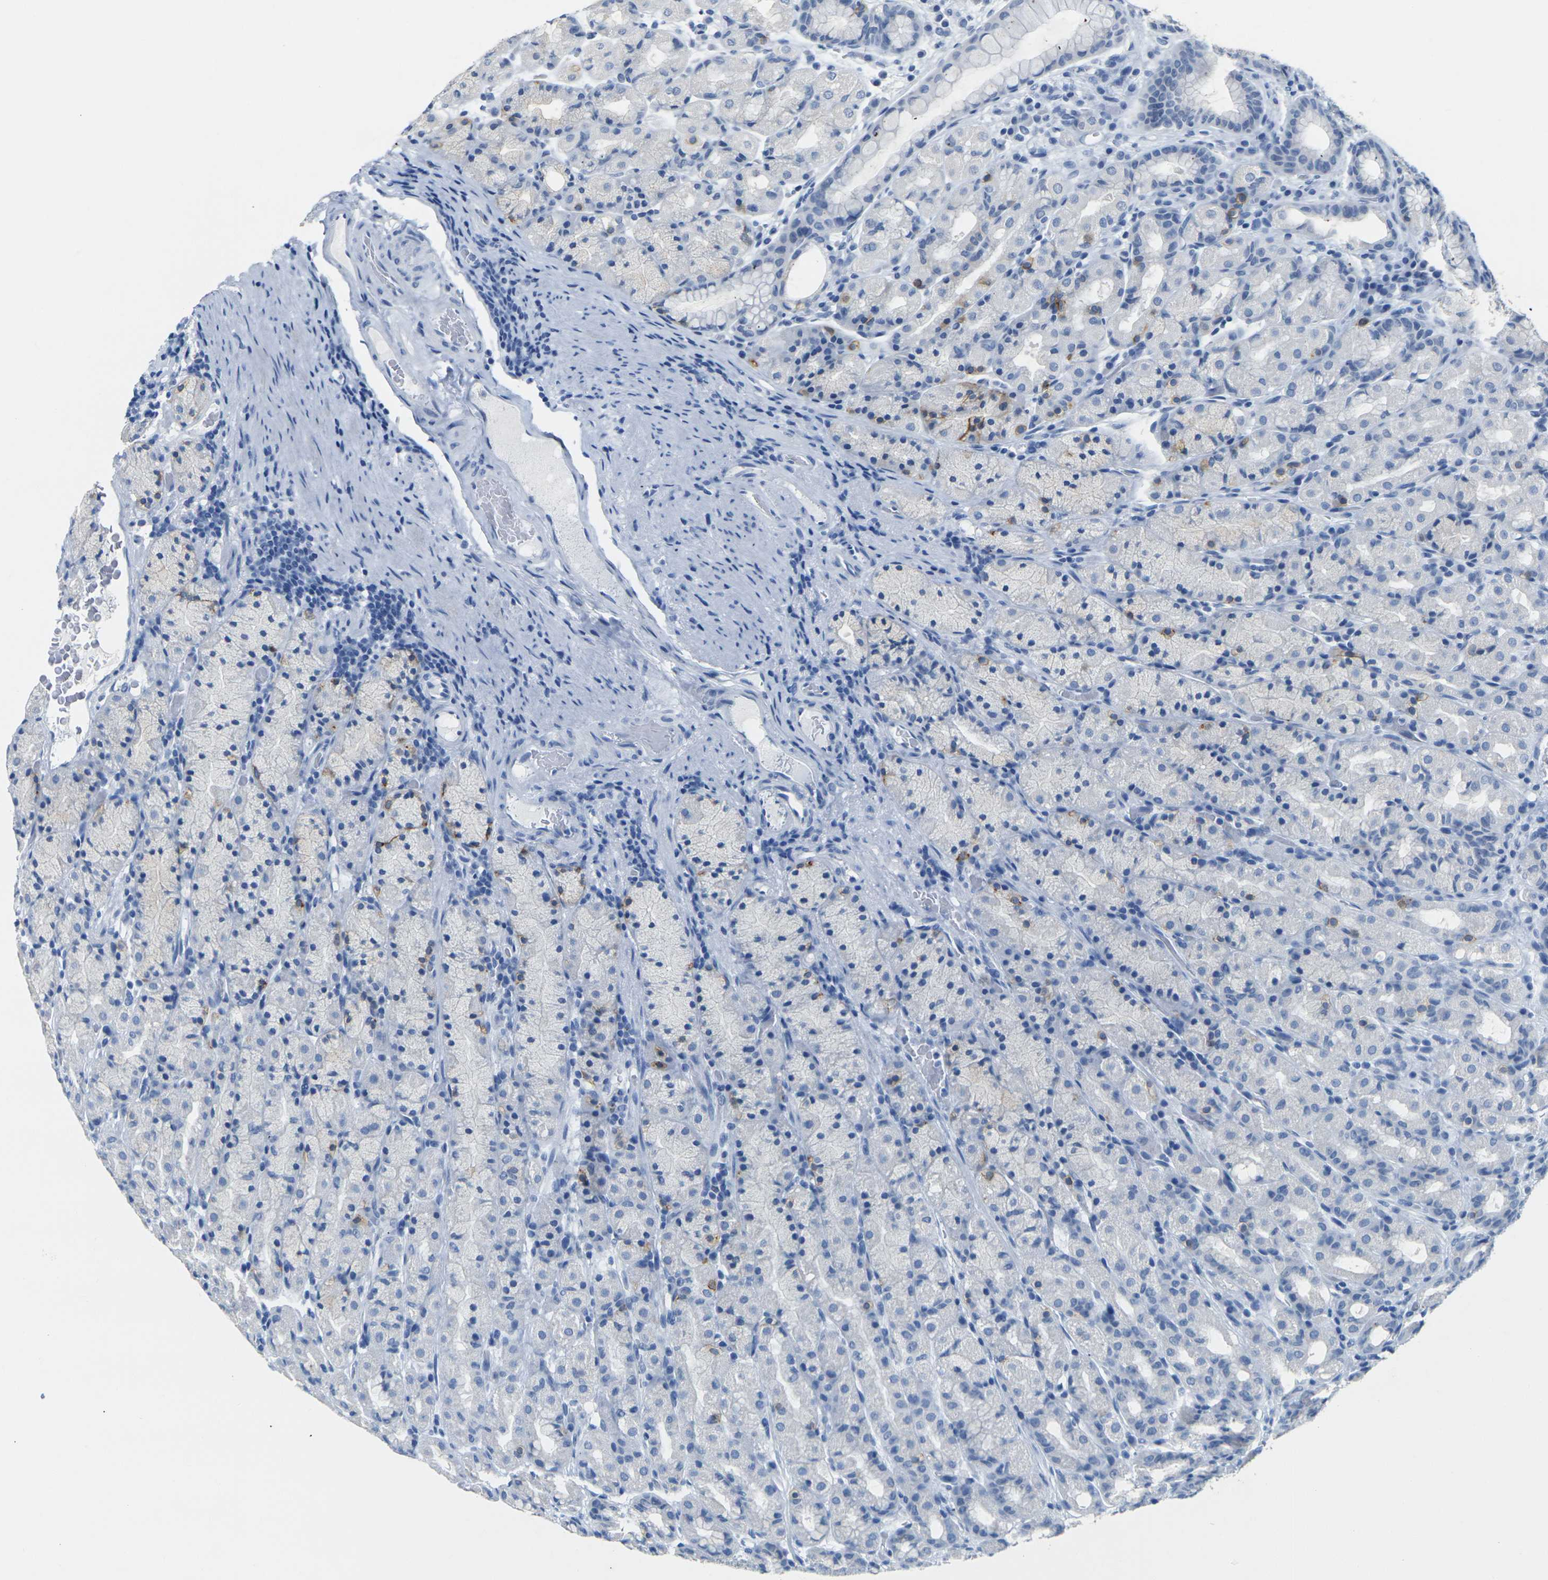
{"staining": {"intensity": "moderate", "quantity": "<25%", "location": "cytoplasmic/membranous"}, "tissue": "stomach", "cell_type": "Glandular cells", "image_type": "normal", "snomed": [{"axis": "morphology", "description": "Normal tissue, NOS"}, {"axis": "topography", "description": "Stomach, upper"}], "caption": "Moderate cytoplasmic/membranous expression for a protein is appreciated in approximately <25% of glandular cells of benign stomach using immunohistochemistry (IHC).", "gene": "CLDN7", "patient": {"sex": "male", "age": 68}}